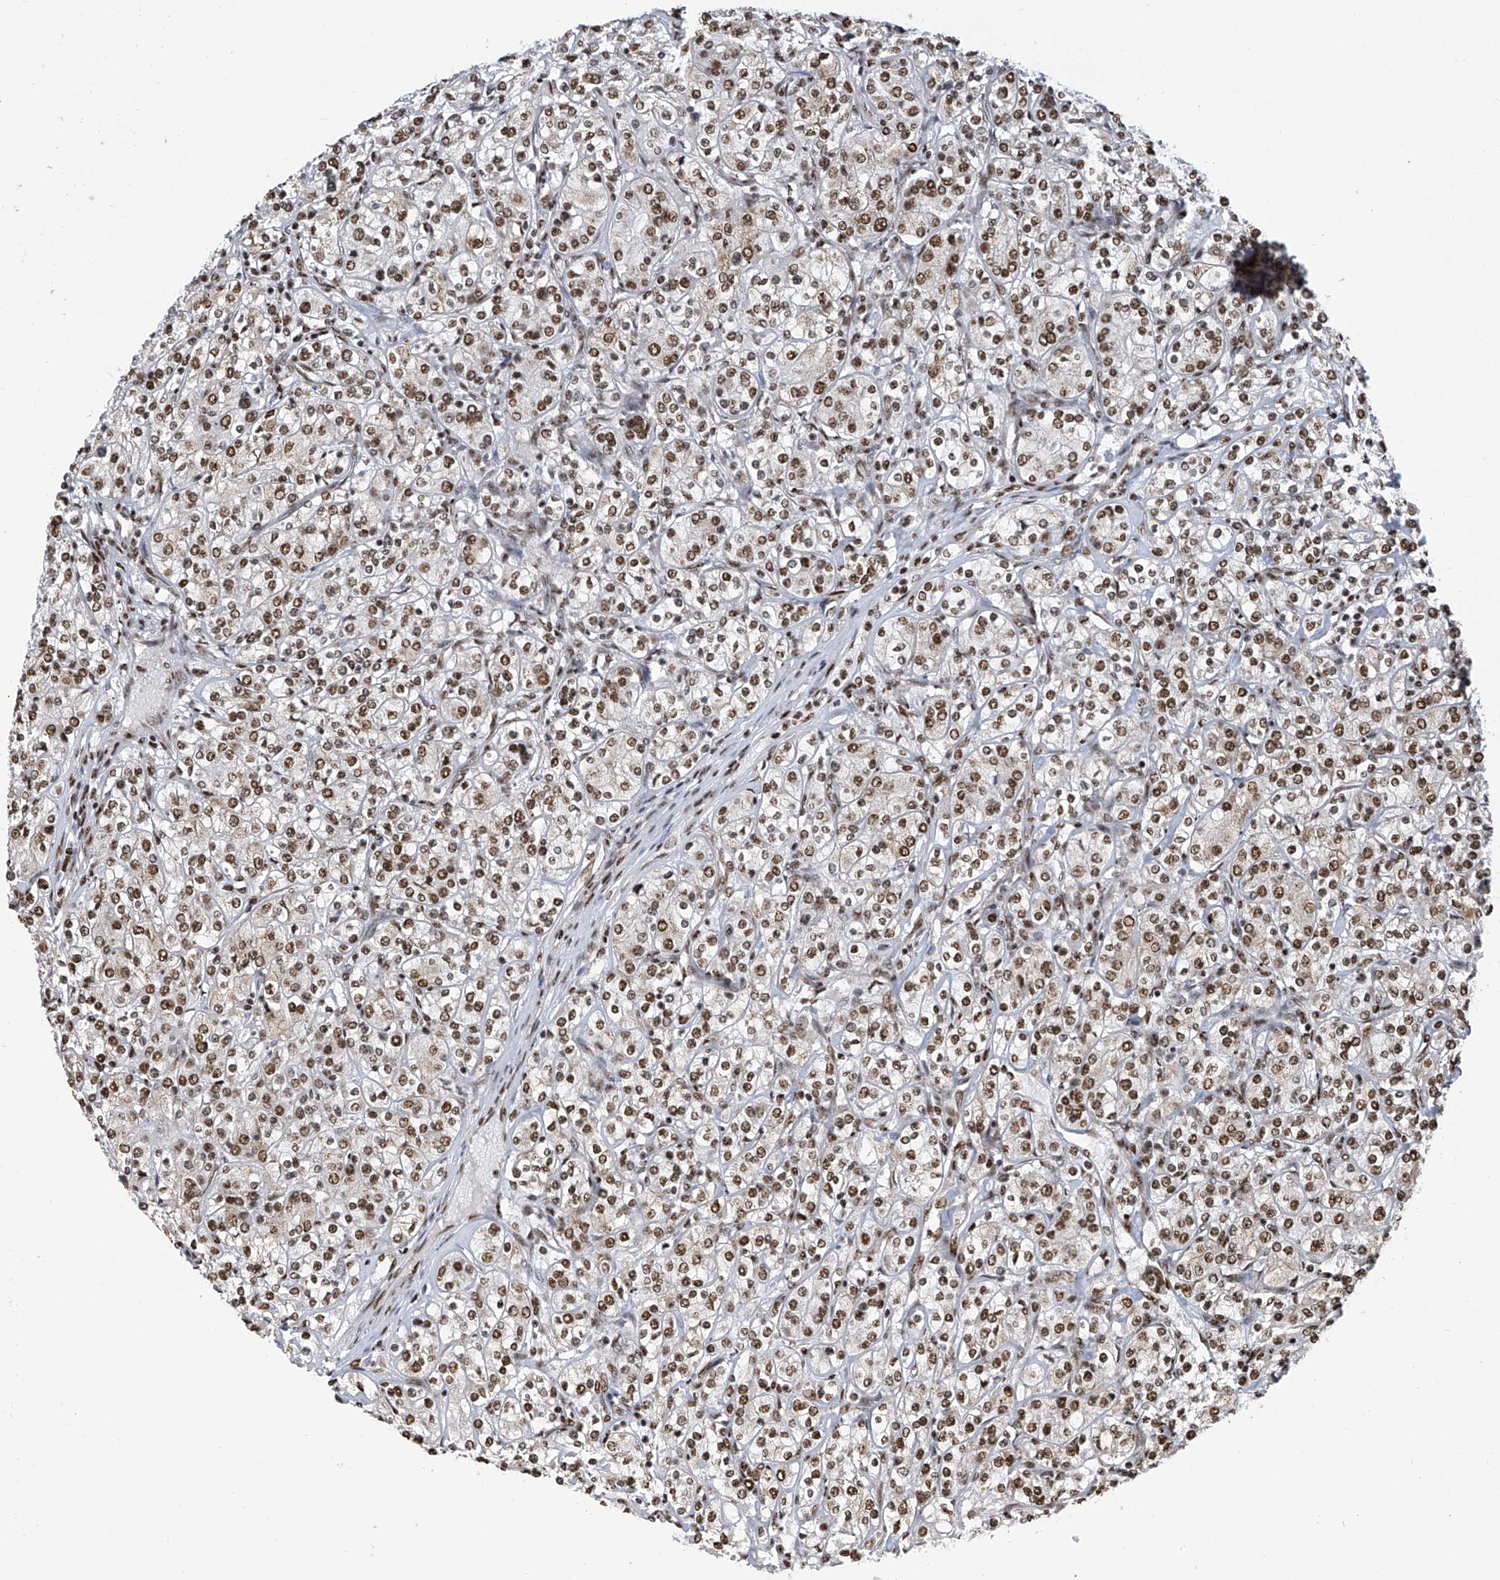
{"staining": {"intensity": "moderate", "quantity": ">75%", "location": "nuclear"}, "tissue": "renal cancer", "cell_type": "Tumor cells", "image_type": "cancer", "snomed": [{"axis": "morphology", "description": "Adenocarcinoma, NOS"}, {"axis": "topography", "description": "Kidney"}], "caption": "Immunohistochemistry image of renal cancer stained for a protein (brown), which demonstrates medium levels of moderate nuclear staining in approximately >75% of tumor cells.", "gene": "APLF", "patient": {"sex": "male", "age": 77}}